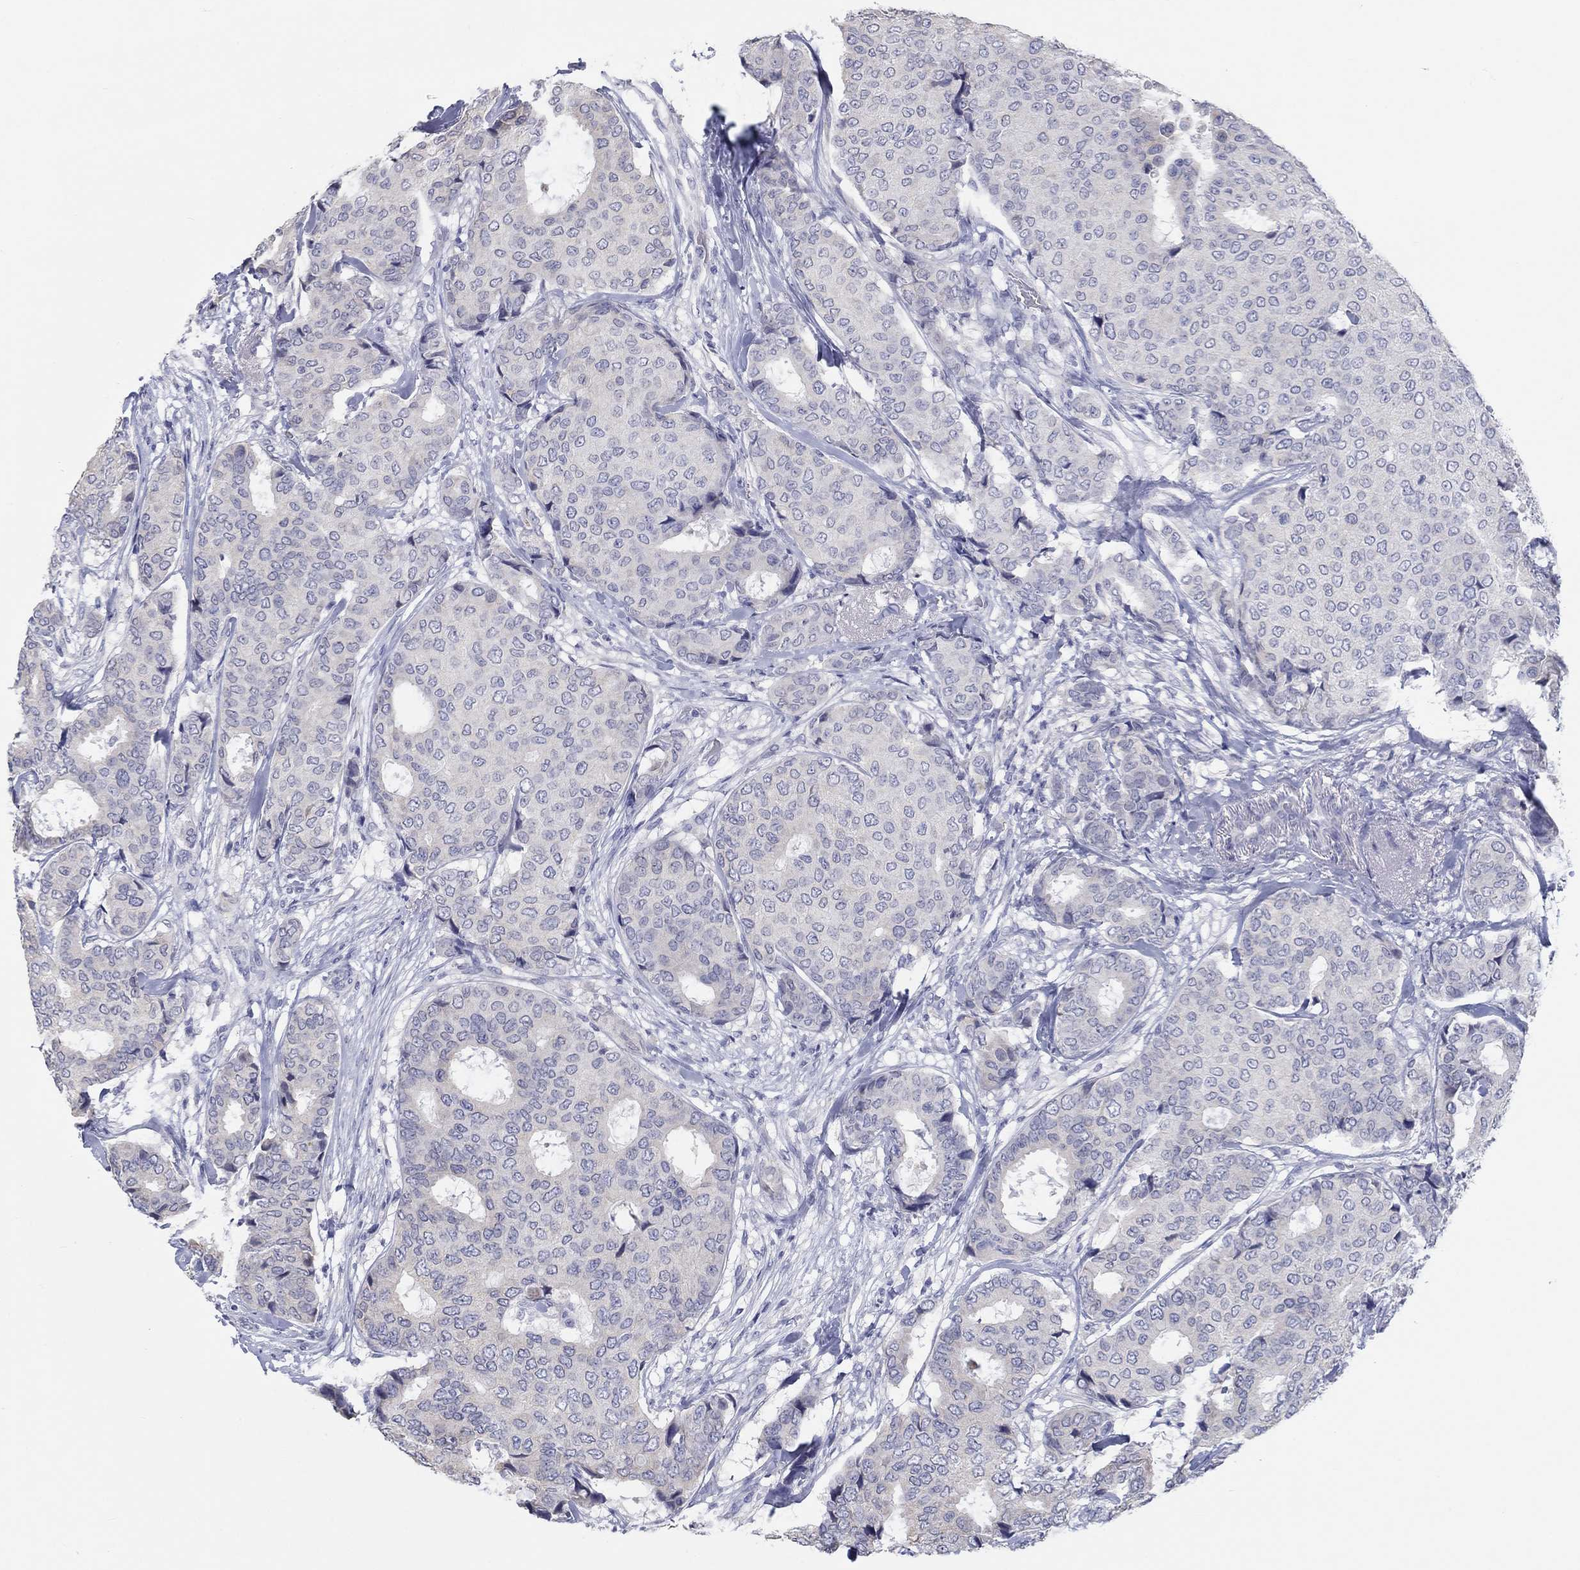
{"staining": {"intensity": "negative", "quantity": "none", "location": "none"}, "tissue": "breast cancer", "cell_type": "Tumor cells", "image_type": "cancer", "snomed": [{"axis": "morphology", "description": "Duct carcinoma"}, {"axis": "topography", "description": "Breast"}], "caption": "Histopathology image shows no significant protein positivity in tumor cells of breast cancer (invasive ductal carcinoma). (Immunohistochemistry, brightfield microscopy, high magnification).", "gene": "LRRC4C", "patient": {"sex": "female", "age": 75}}